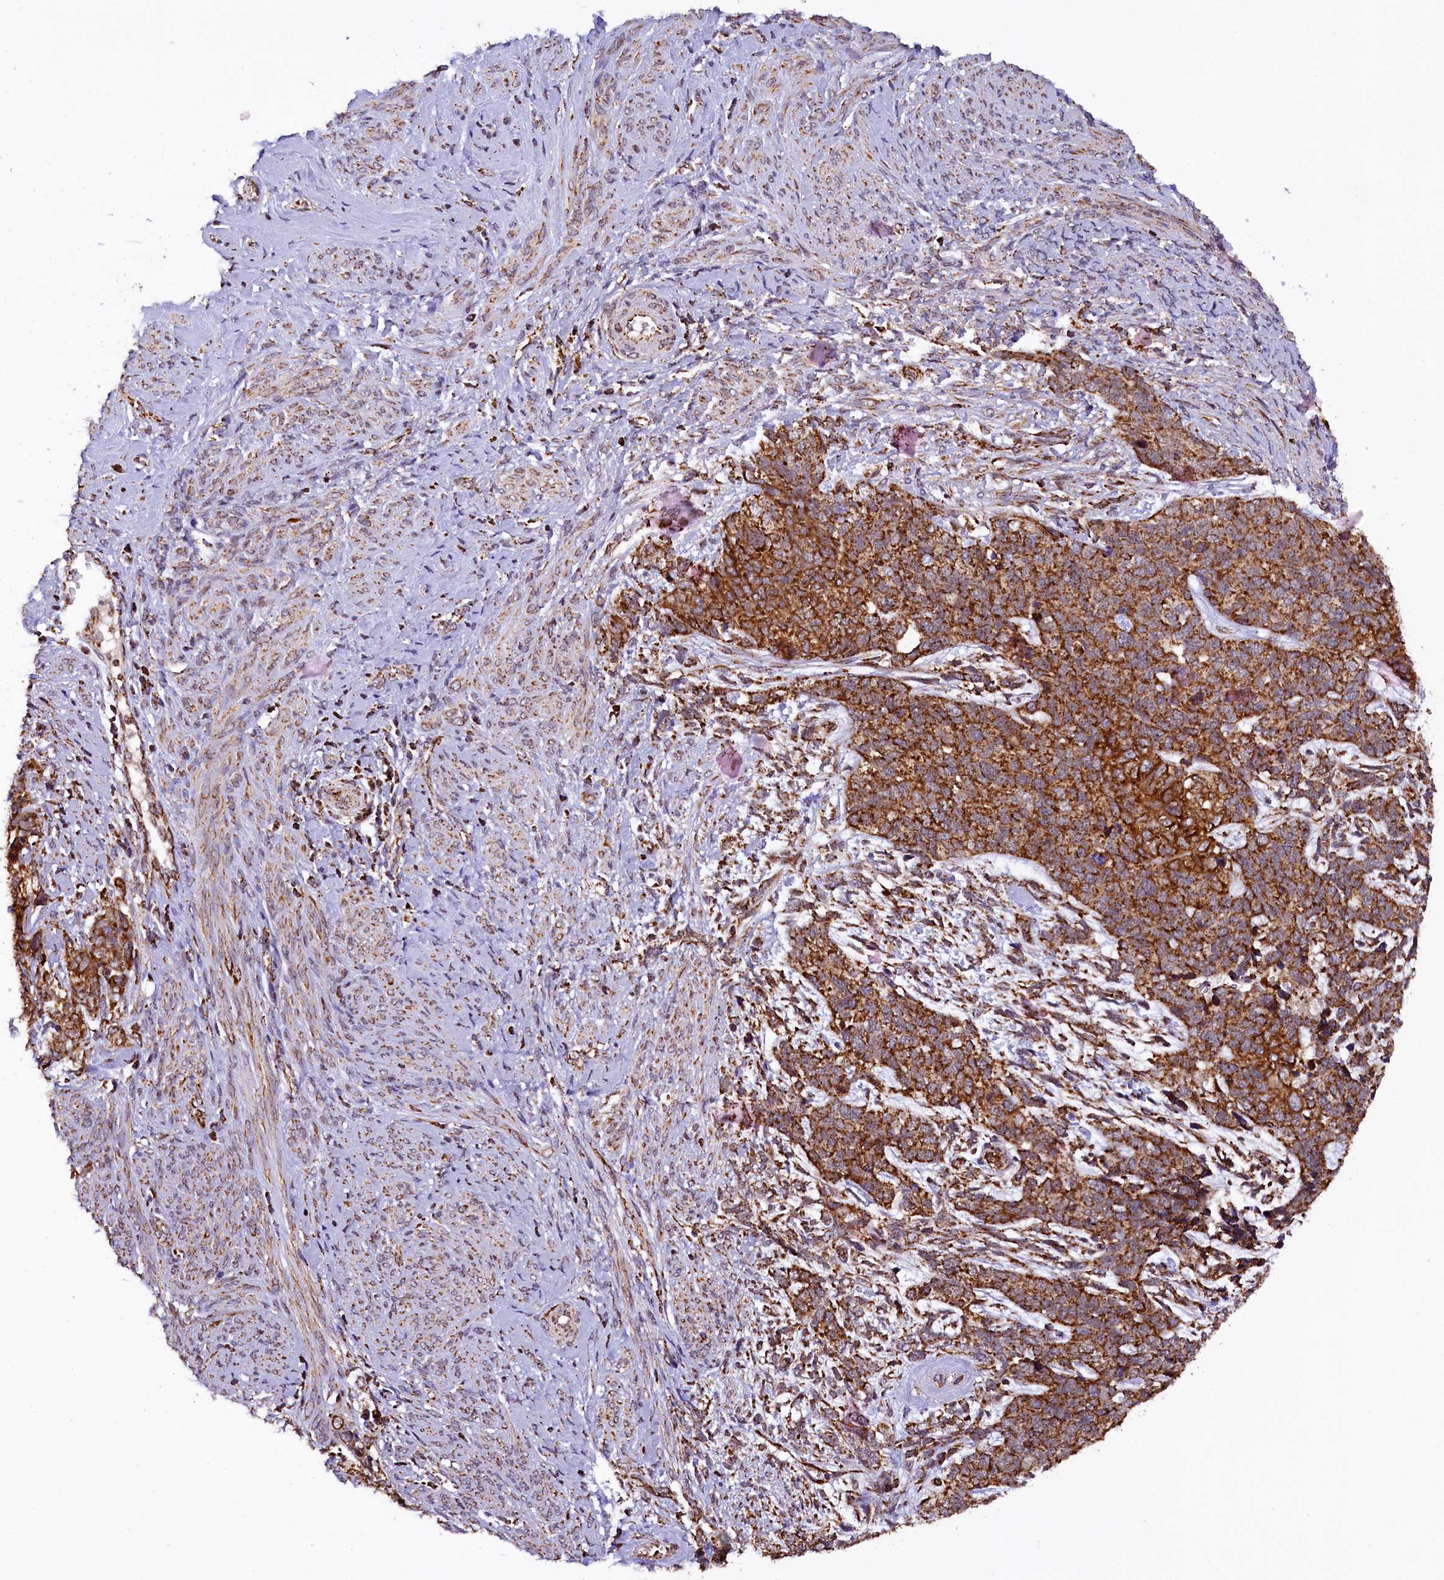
{"staining": {"intensity": "moderate", "quantity": ">75%", "location": "cytoplasmic/membranous"}, "tissue": "cervical cancer", "cell_type": "Tumor cells", "image_type": "cancer", "snomed": [{"axis": "morphology", "description": "Squamous cell carcinoma, NOS"}, {"axis": "topography", "description": "Cervix"}], "caption": "IHC image of neoplastic tissue: cervical cancer (squamous cell carcinoma) stained using immunohistochemistry (IHC) demonstrates medium levels of moderate protein expression localized specifically in the cytoplasmic/membranous of tumor cells, appearing as a cytoplasmic/membranous brown color.", "gene": "KLC2", "patient": {"sex": "female", "age": 63}}